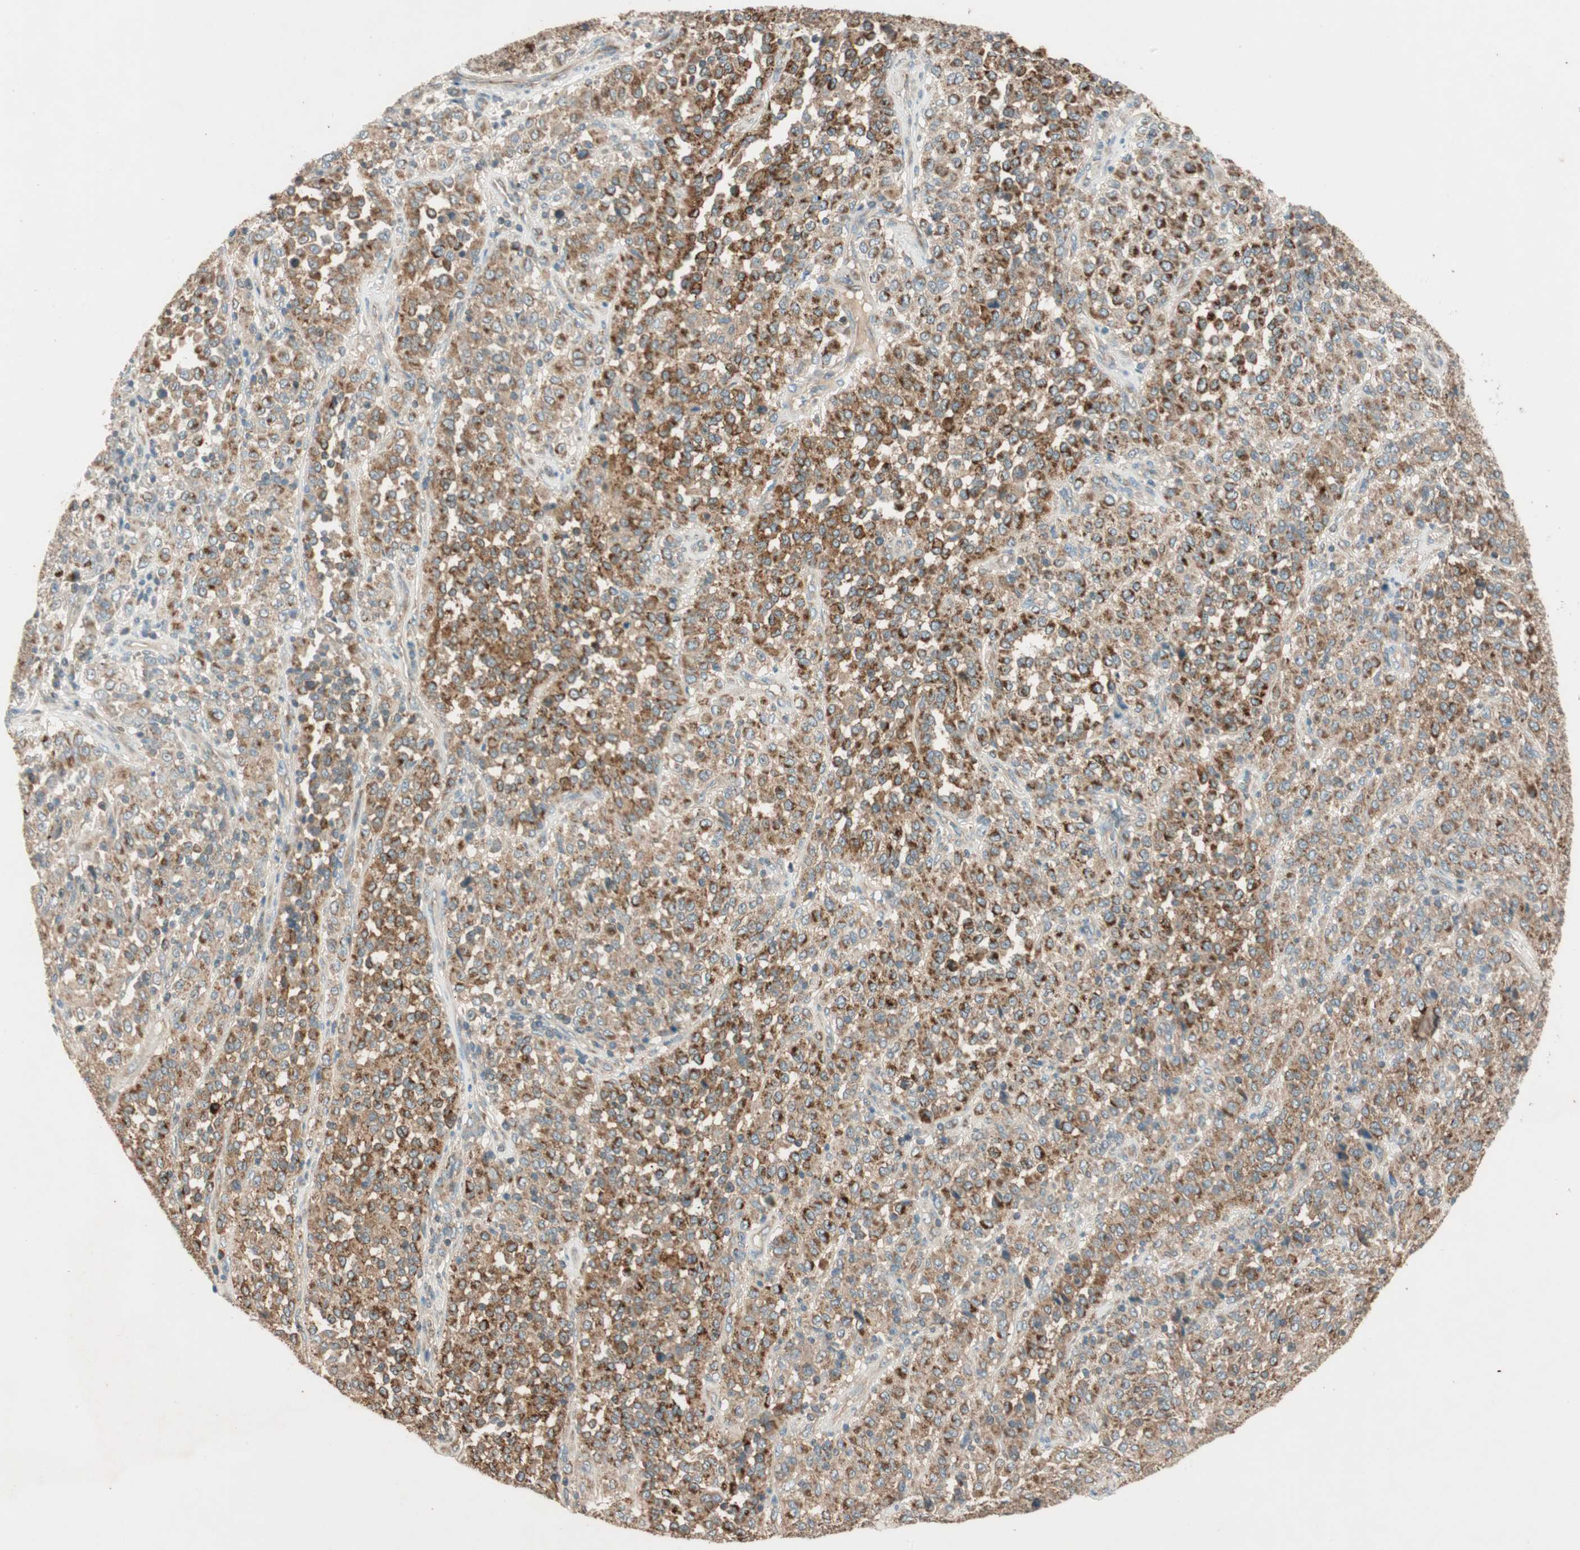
{"staining": {"intensity": "strong", "quantity": ">75%", "location": "cytoplasmic/membranous"}, "tissue": "melanoma", "cell_type": "Tumor cells", "image_type": "cancer", "snomed": [{"axis": "morphology", "description": "Malignant melanoma, Metastatic site"}, {"axis": "topography", "description": "Pancreas"}], "caption": "An immunohistochemistry micrograph of tumor tissue is shown. Protein staining in brown labels strong cytoplasmic/membranous positivity in melanoma within tumor cells. (DAB = brown stain, brightfield microscopy at high magnification).", "gene": "CC2D1A", "patient": {"sex": "female", "age": 30}}